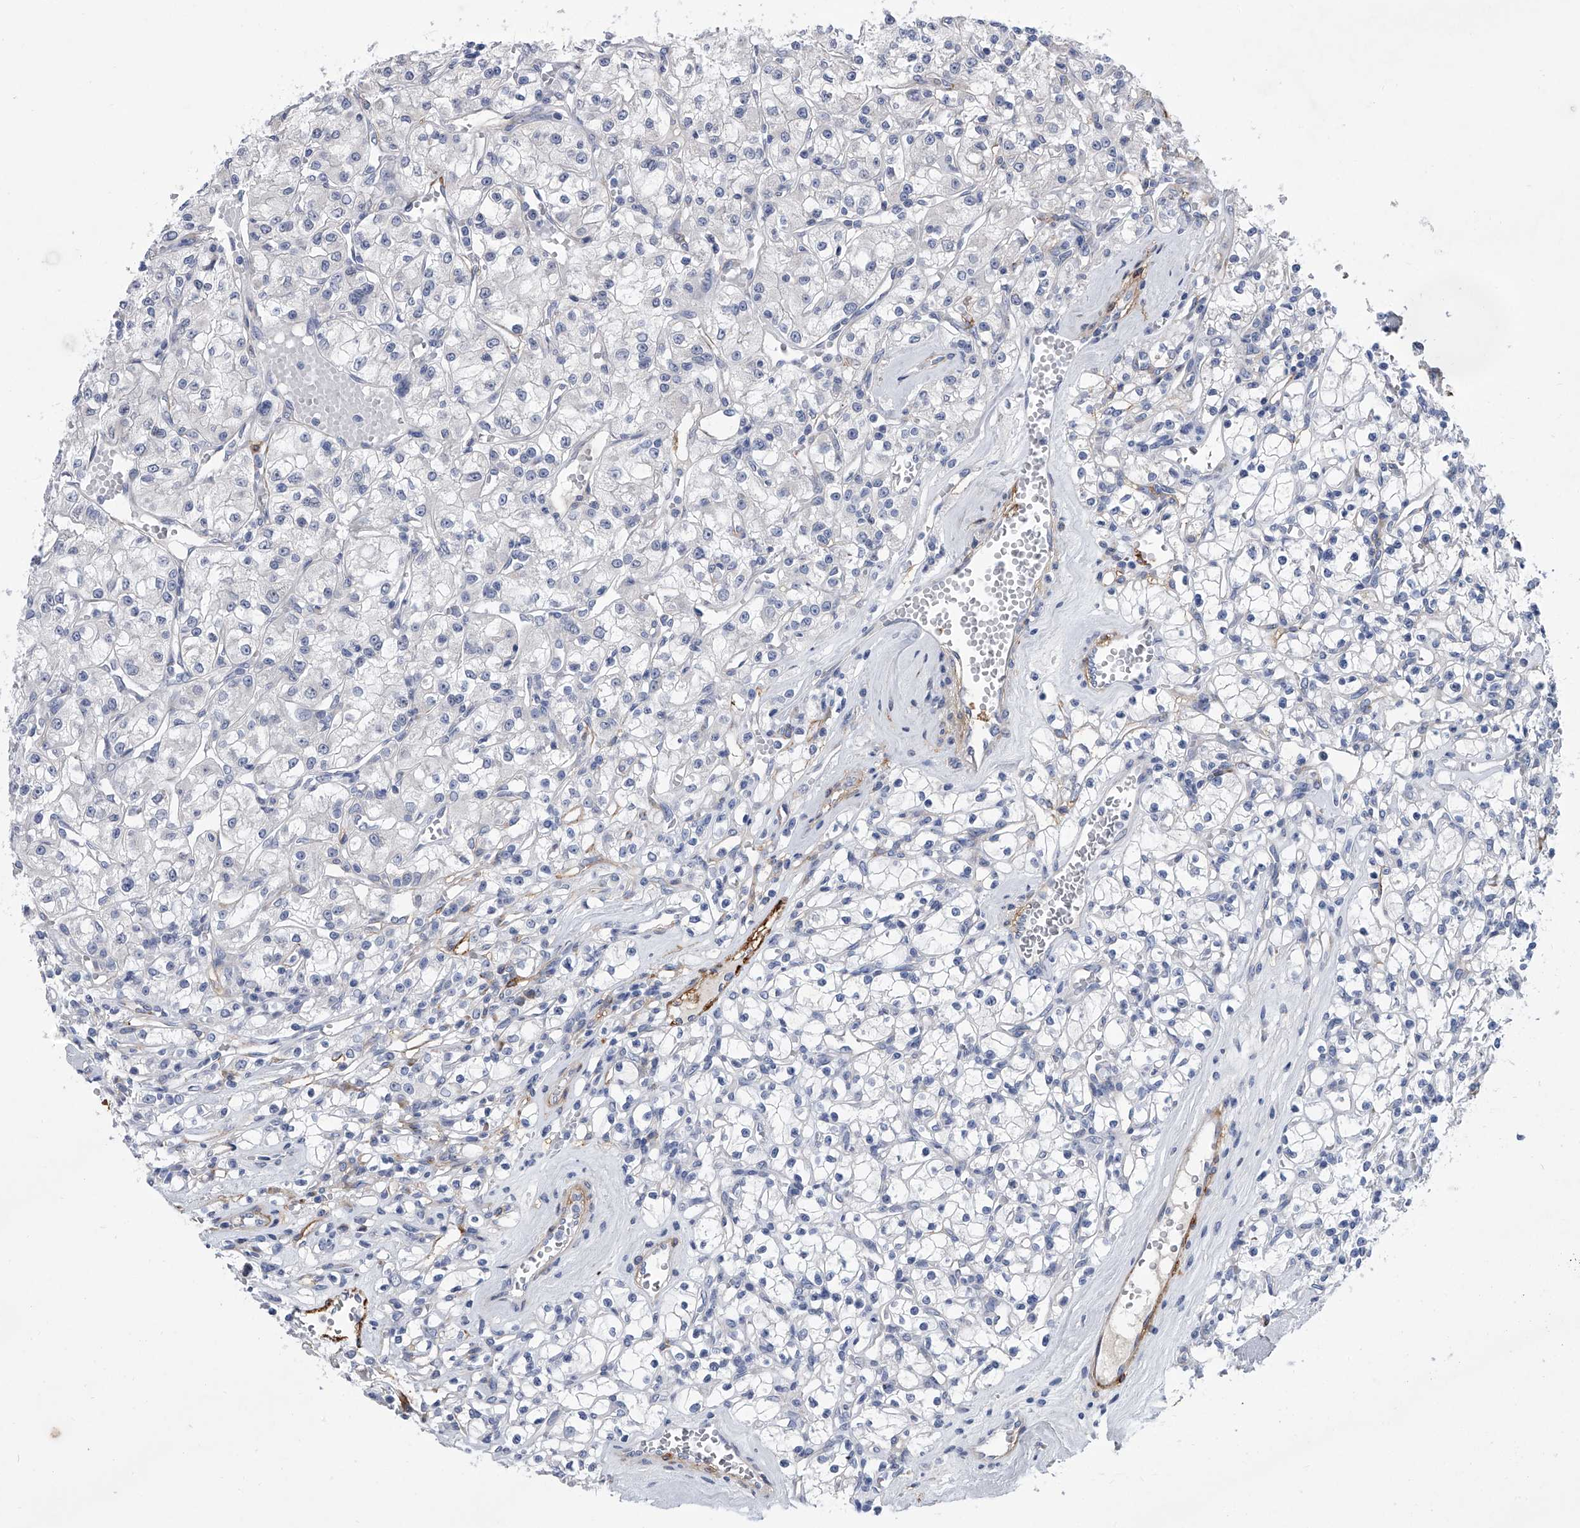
{"staining": {"intensity": "negative", "quantity": "none", "location": "none"}, "tissue": "renal cancer", "cell_type": "Tumor cells", "image_type": "cancer", "snomed": [{"axis": "morphology", "description": "Adenocarcinoma, NOS"}, {"axis": "topography", "description": "Kidney"}], "caption": "This is an immunohistochemistry (IHC) photomicrograph of adenocarcinoma (renal). There is no positivity in tumor cells.", "gene": "ALG14", "patient": {"sex": "female", "age": 59}}